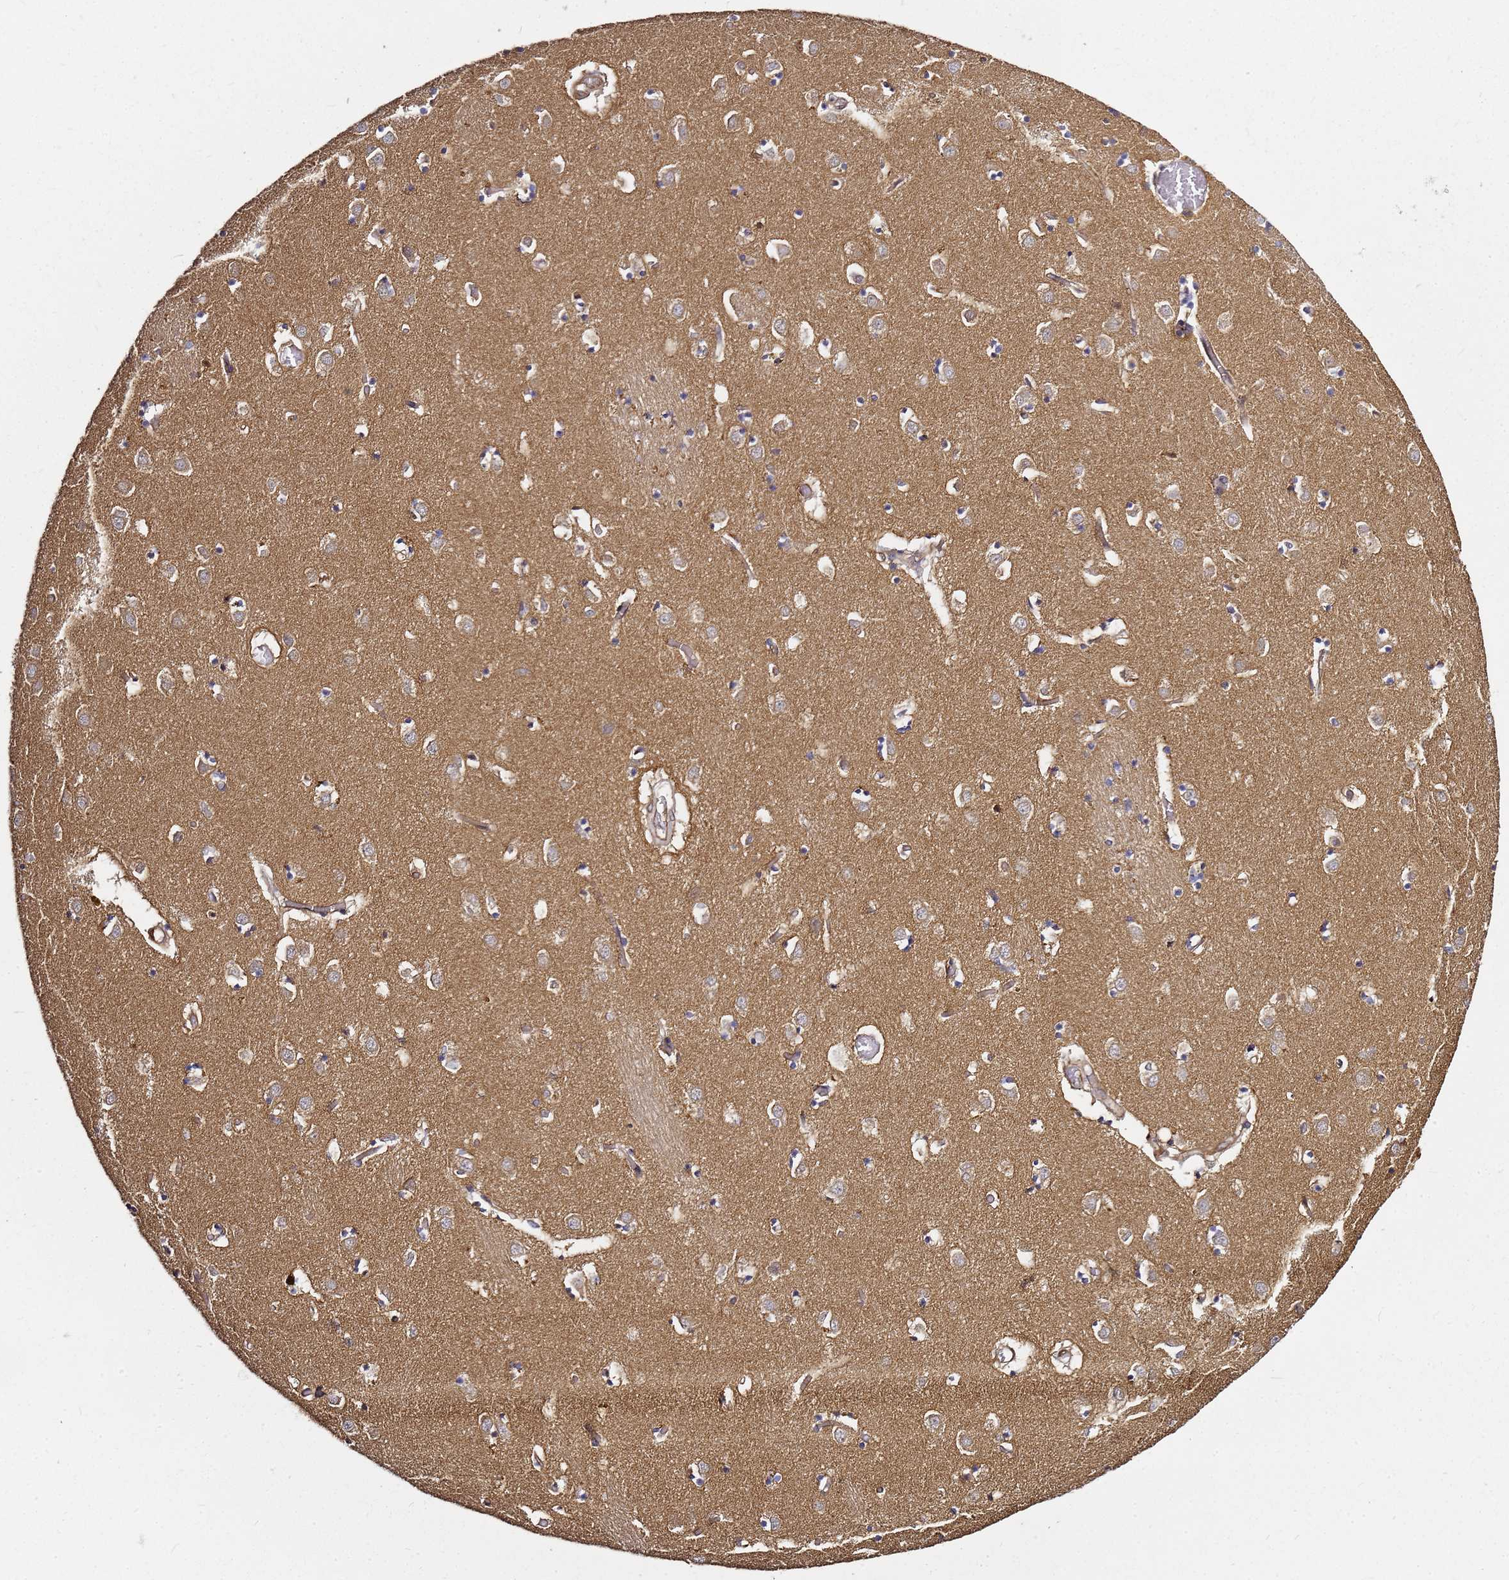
{"staining": {"intensity": "negative", "quantity": "none", "location": "none"}, "tissue": "caudate", "cell_type": "Glial cells", "image_type": "normal", "snomed": [{"axis": "morphology", "description": "Normal tissue, NOS"}, {"axis": "topography", "description": "Lateral ventricle wall"}], "caption": "IHC photomicrograph of unremarkable caudate stained for a protein (brown), which exhibits no expression in glial cells.", "gene": "NUDT14", "patient": {"sex": "male", "age": 70}}